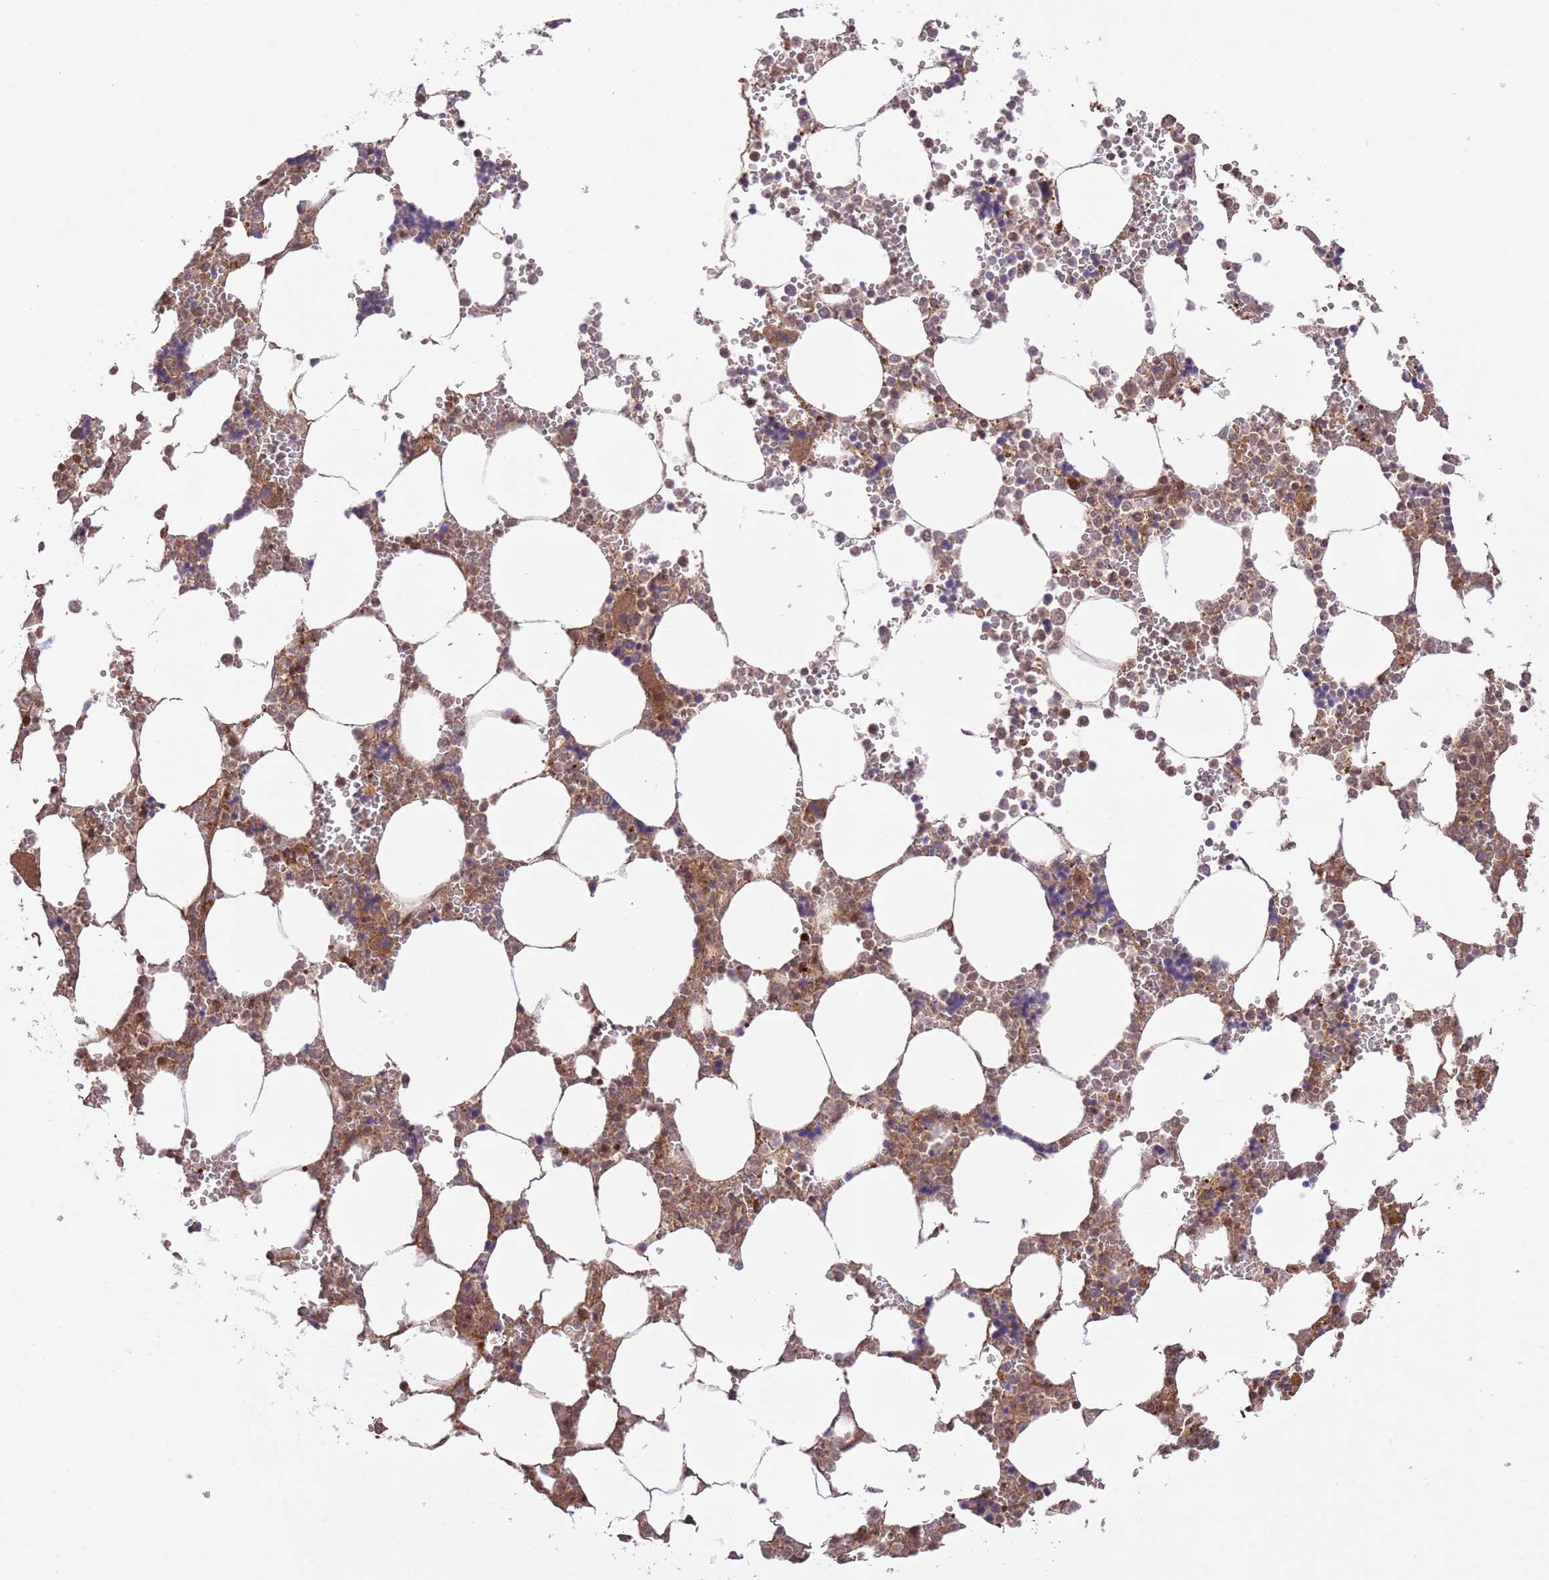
{"staining": {"intensity": "moderate", "quantity": "25%-75%", "location": "cytoplasmic/membranous"}, "tissue": "bone marrow", "cell_type": "Hematopoietic cells", "image_type": "normal", "snomed": [{"axis": "morphology", "description": "Normal tissue, NOS"}, {"axis": "topography", "description": "Bone marrow"}], "caption": "Hematopoietic cells reveal medium levels of moderate cytoplasmic/membranous expression in about 25%-75% of cells in benign human bone marrow.", "gene": "HDHD2", "patient": {"sex": "male", "age": 64}}